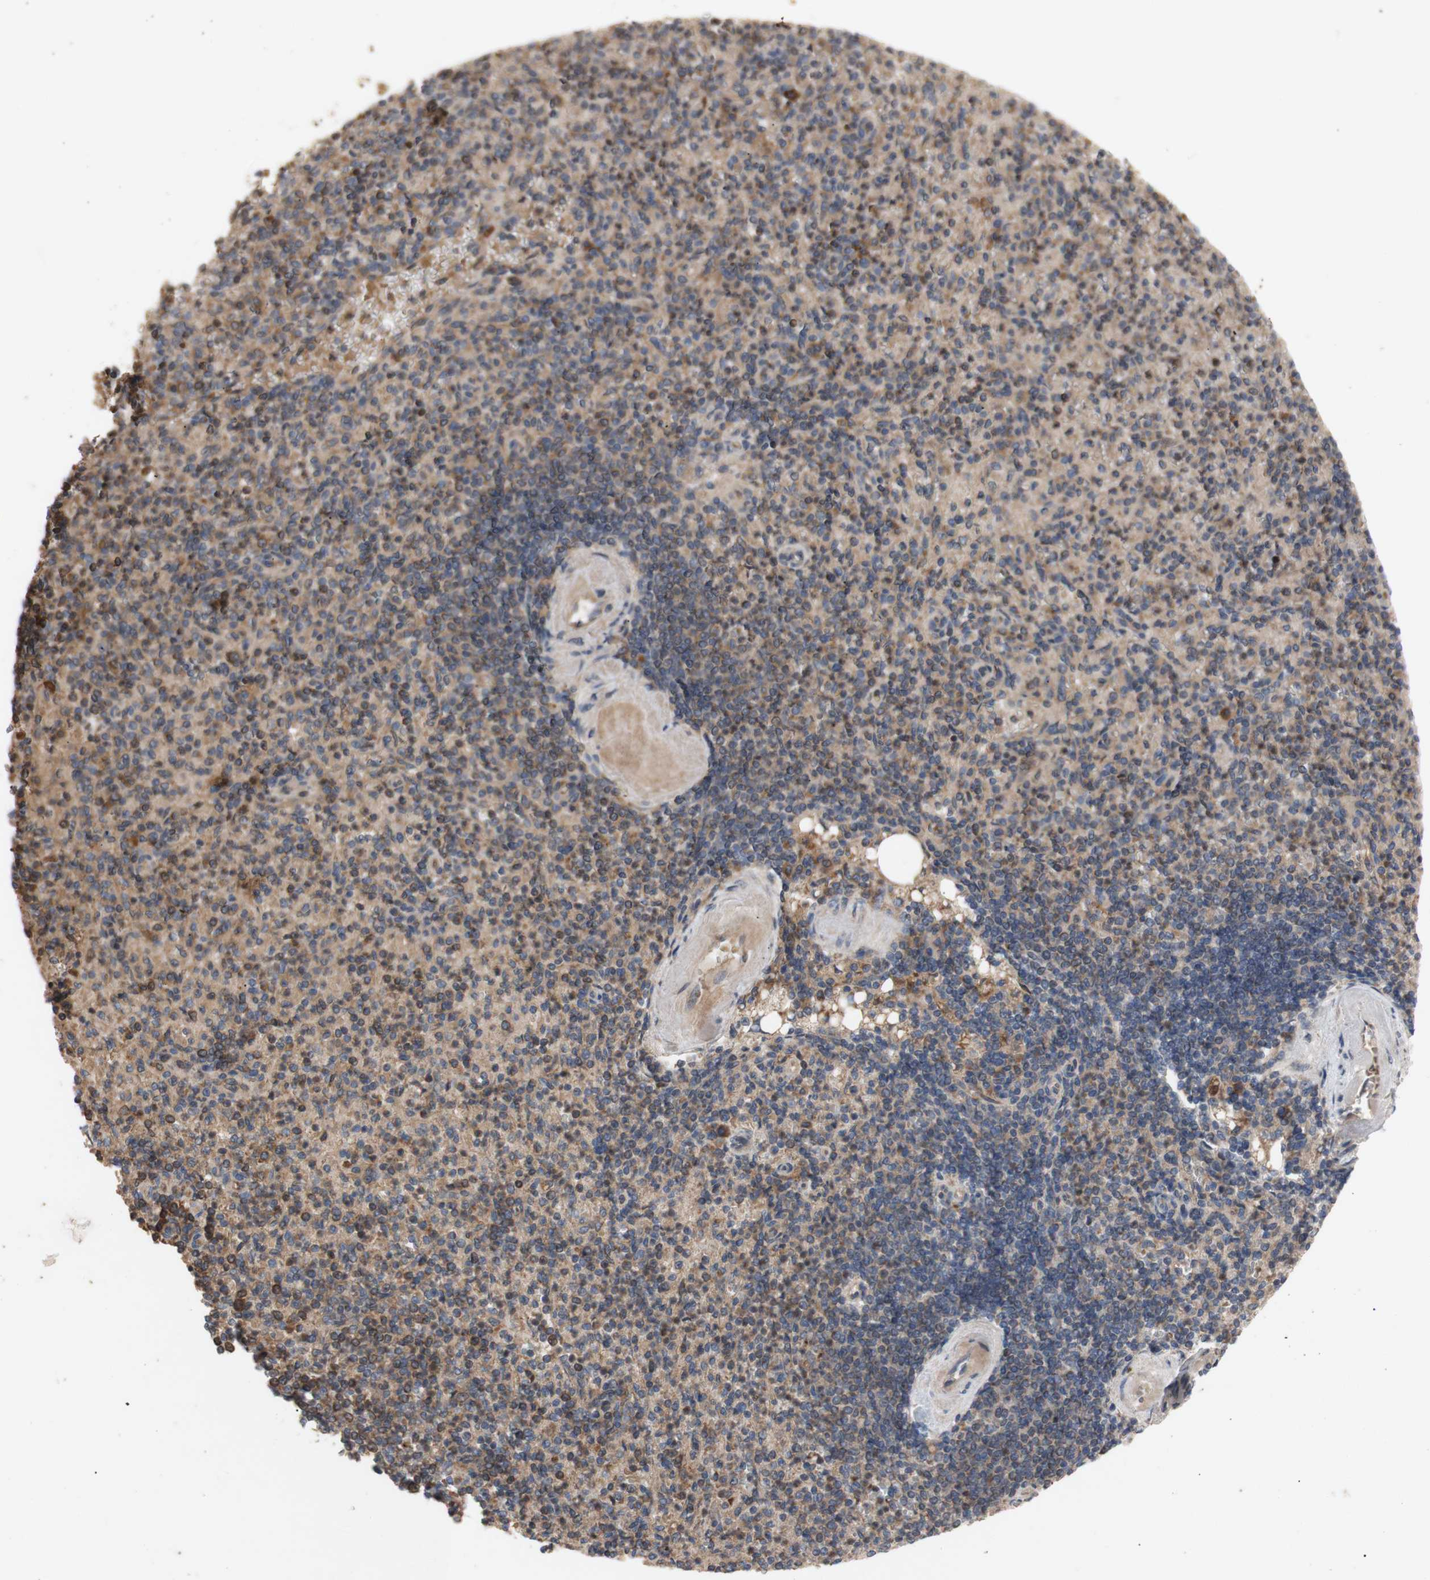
{"staining": {"intensity": "moderate", "quantity": ">75%", "location": "cytoplasmic/membranous"}, "tissue": "spleen", "cell_type": "Cells in red pulp", "image_type": "normal", "snomed": [{"axis": "morphology", "description": "Normal tissue, NOS"}, {"axis": "topography", "description": "Spleen"}], "caption": "Moderate cytoplasmic/membranous protein expression is seen in about >75% of cells in red pulp in spleen.", "gene": "PKN1", "patient": {"sex": "female", "age": 74}}